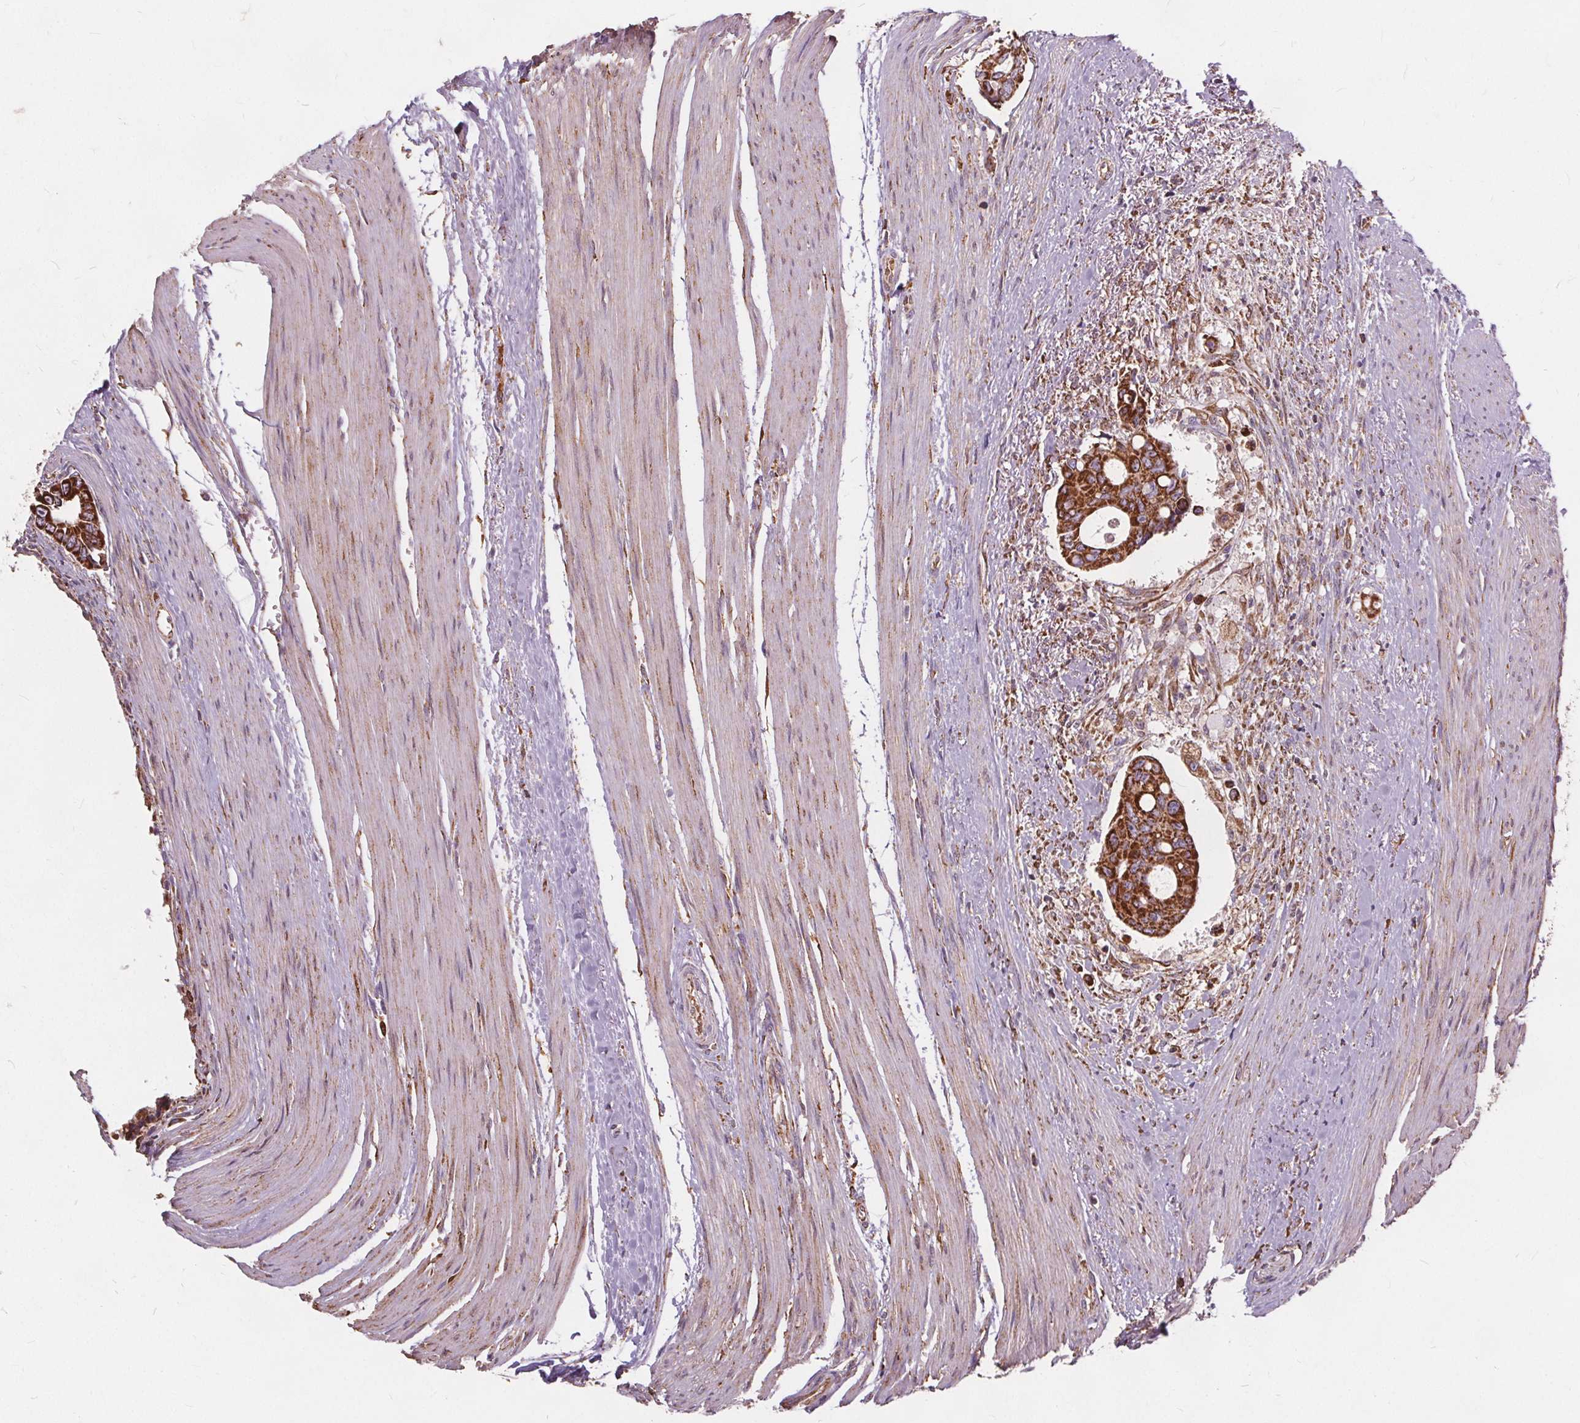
{"staining": {"intensity": "strong", "quantity": ">75%", "location": "cytoplasmic/membranous"}, "tissue": "colorectal cancer", "cell_type": "Tumor cells", "image_type": "cancer", "snomed": [{"axis": "morphology", "description": "Adenocarcinoma, NOS"}, {"axis": "topography", "description": "Rectum"}], "caption": "Tumor cells exhibit high levels of strong cytoplasmic/membranous staining in about >75% of cells in colorectal cancer (adenocarcinoma). The staining was performed using DAB to visualize the protein expression in brown, while the nuclei were stained in blue with hematoxylin (Magnification: 20x).", "gene": "PLSCR3", "patient": {"sex": "male", "age": 76}}